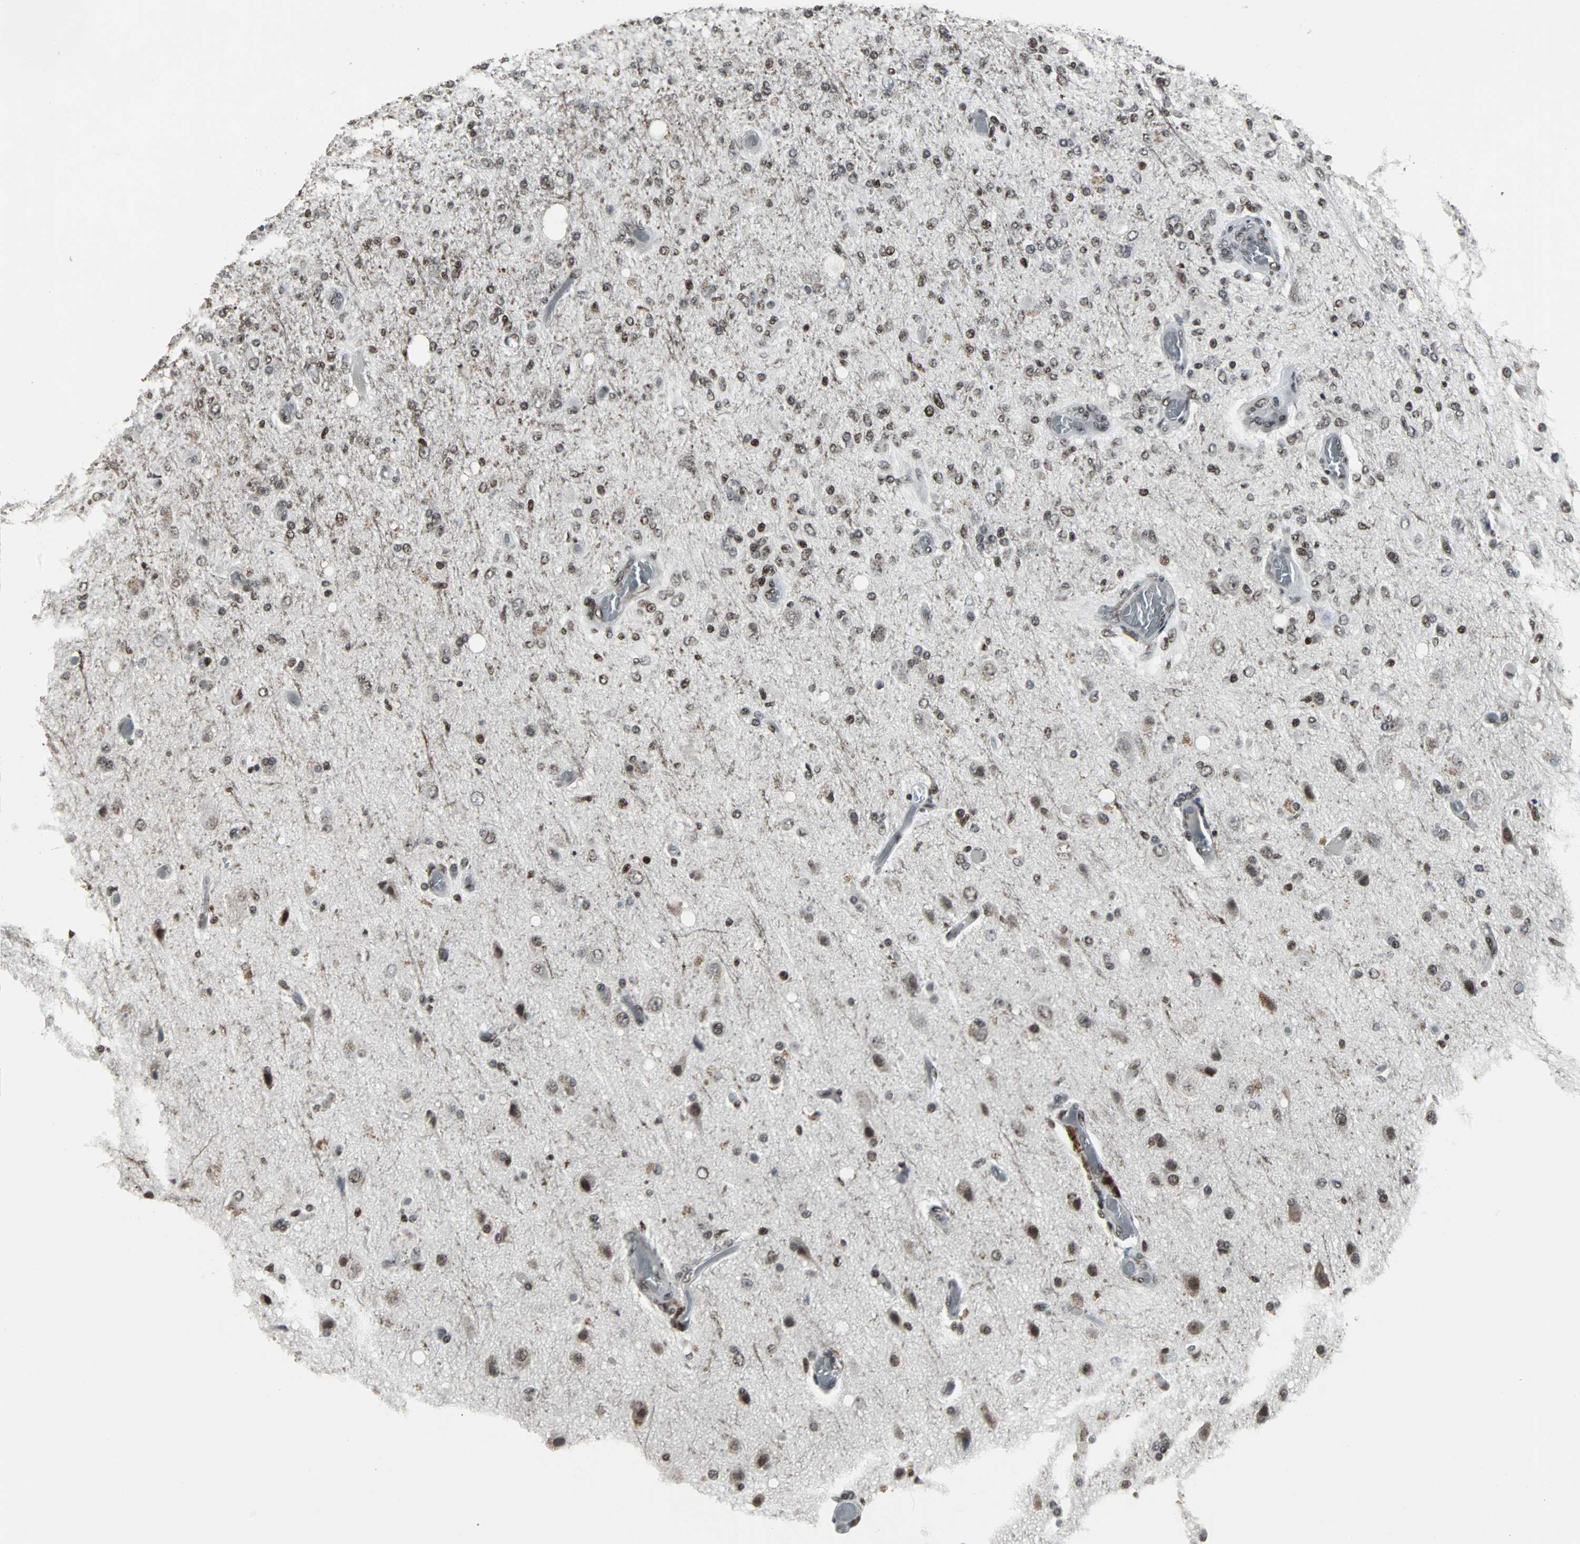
{"staining": {"intensity": "moderate", "quantity": "25%-75%", "location": "nuclear"}, "tissue": "glioma", "cell_type": "Tumor cells", "image_type": "cancer", "snomed": [{"axis": "morphology", "description": "Normal tissue, NOS"}, {"axis": "morphology", "description": "Glioma, malignant, High grade"}, {"axis": "topography", "description": "Cerebral cortex"}], "caption": "Approximately 25%-75% of tumor cells in human malignant glioma (high-grade) display moderate nuclear protein expression as visualized by brown immunohistochemical staining.", "gene": "PNKP", "patient": {"sex": "male", "age": 77}}